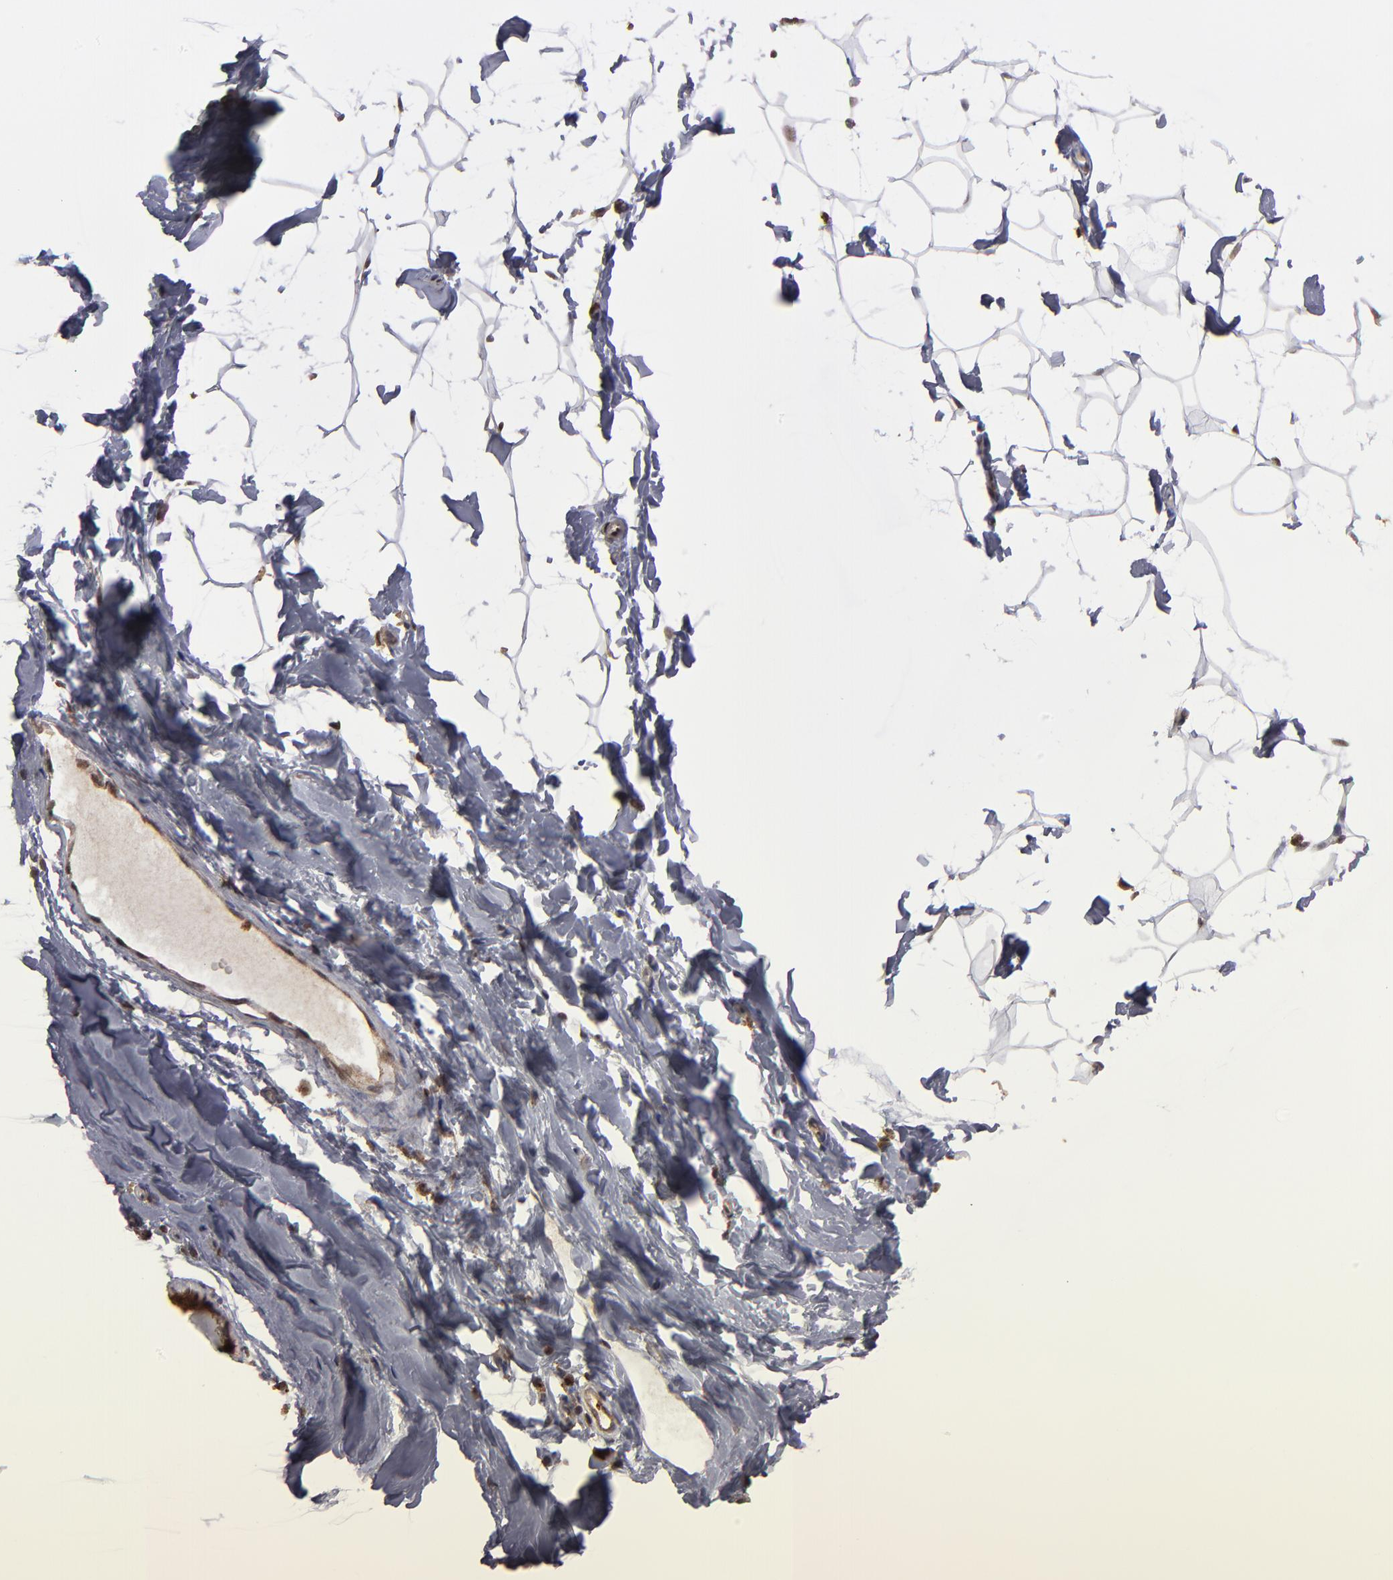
{"staining": {"intensity": "negative", "quantity": "none", "location": "none"}, "tissue": "breast", "cell_type": "Adipocytes", "image_type": "normal", "snomed": [{"axis": "morphology", "description": "Normal tissue, NOS"}, {"axis": "topography", "description": "Breast"}], "caption": "Protein analysis of normal breast reveals no significant positivity in adipocytes.", "gene": "RGS6", "patient": {"sex": "female", "age": 23}}